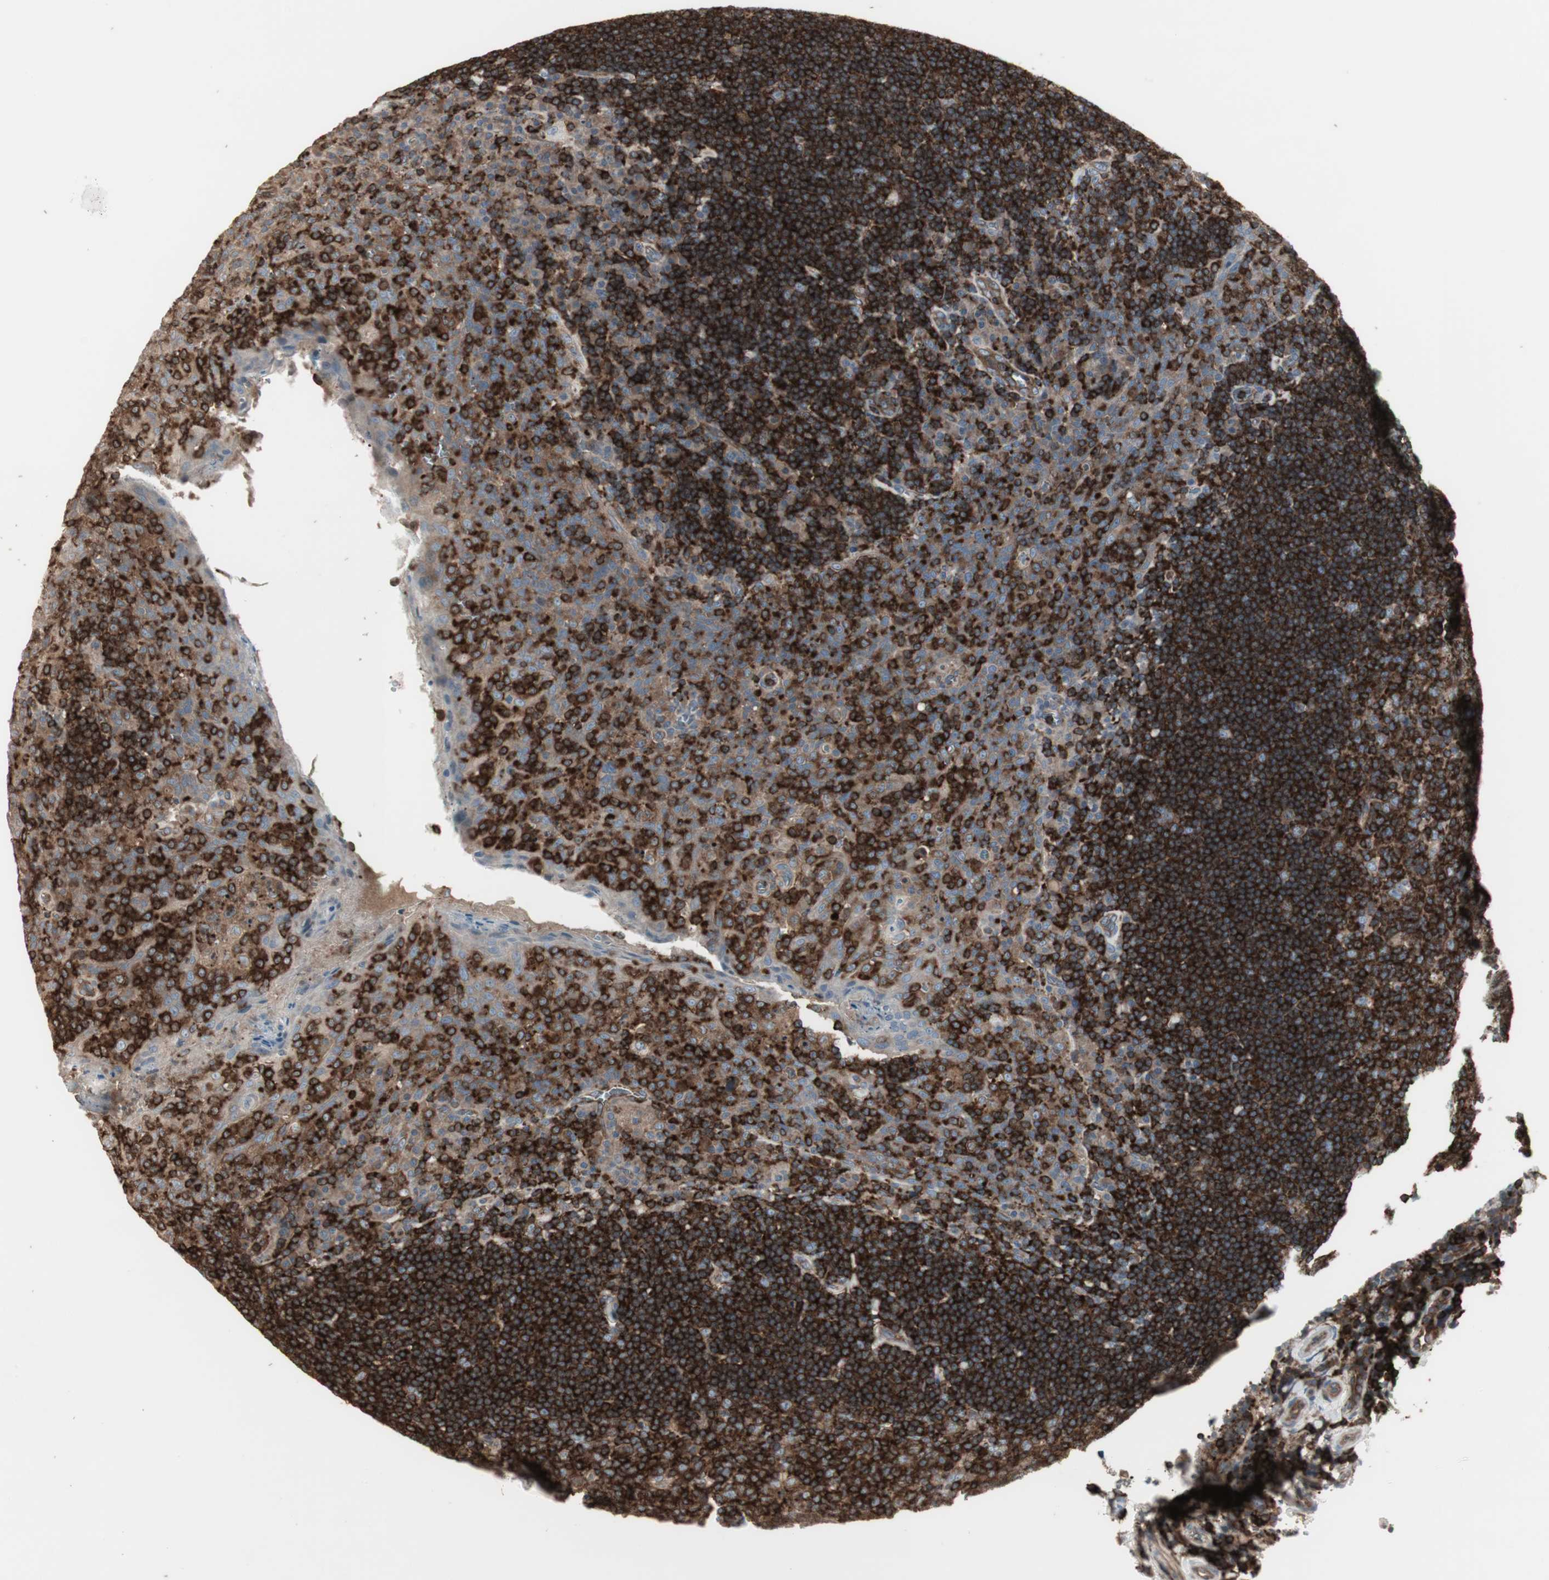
{"staining": {"intensity": "strong", "quantity": ">75%", "location": "cytoplasmic/membranous"}, "tissue": "tonsil", "cell_type": "Germinal center cells", "image_type": "normal", "snomed": [{"axis": "morphology", "description": "Normal tissue, NOS"}, {"axis": "topography", "description": "Tonsil"}], "caption": "Tonsil was stained to show a protein in brown. There is high levels of strong cytoplasmic/membranous positivity in about >75% of germinal center cells.", "gene": "ARHGEF1", "patient": {"sex": "male", "age": 17}}